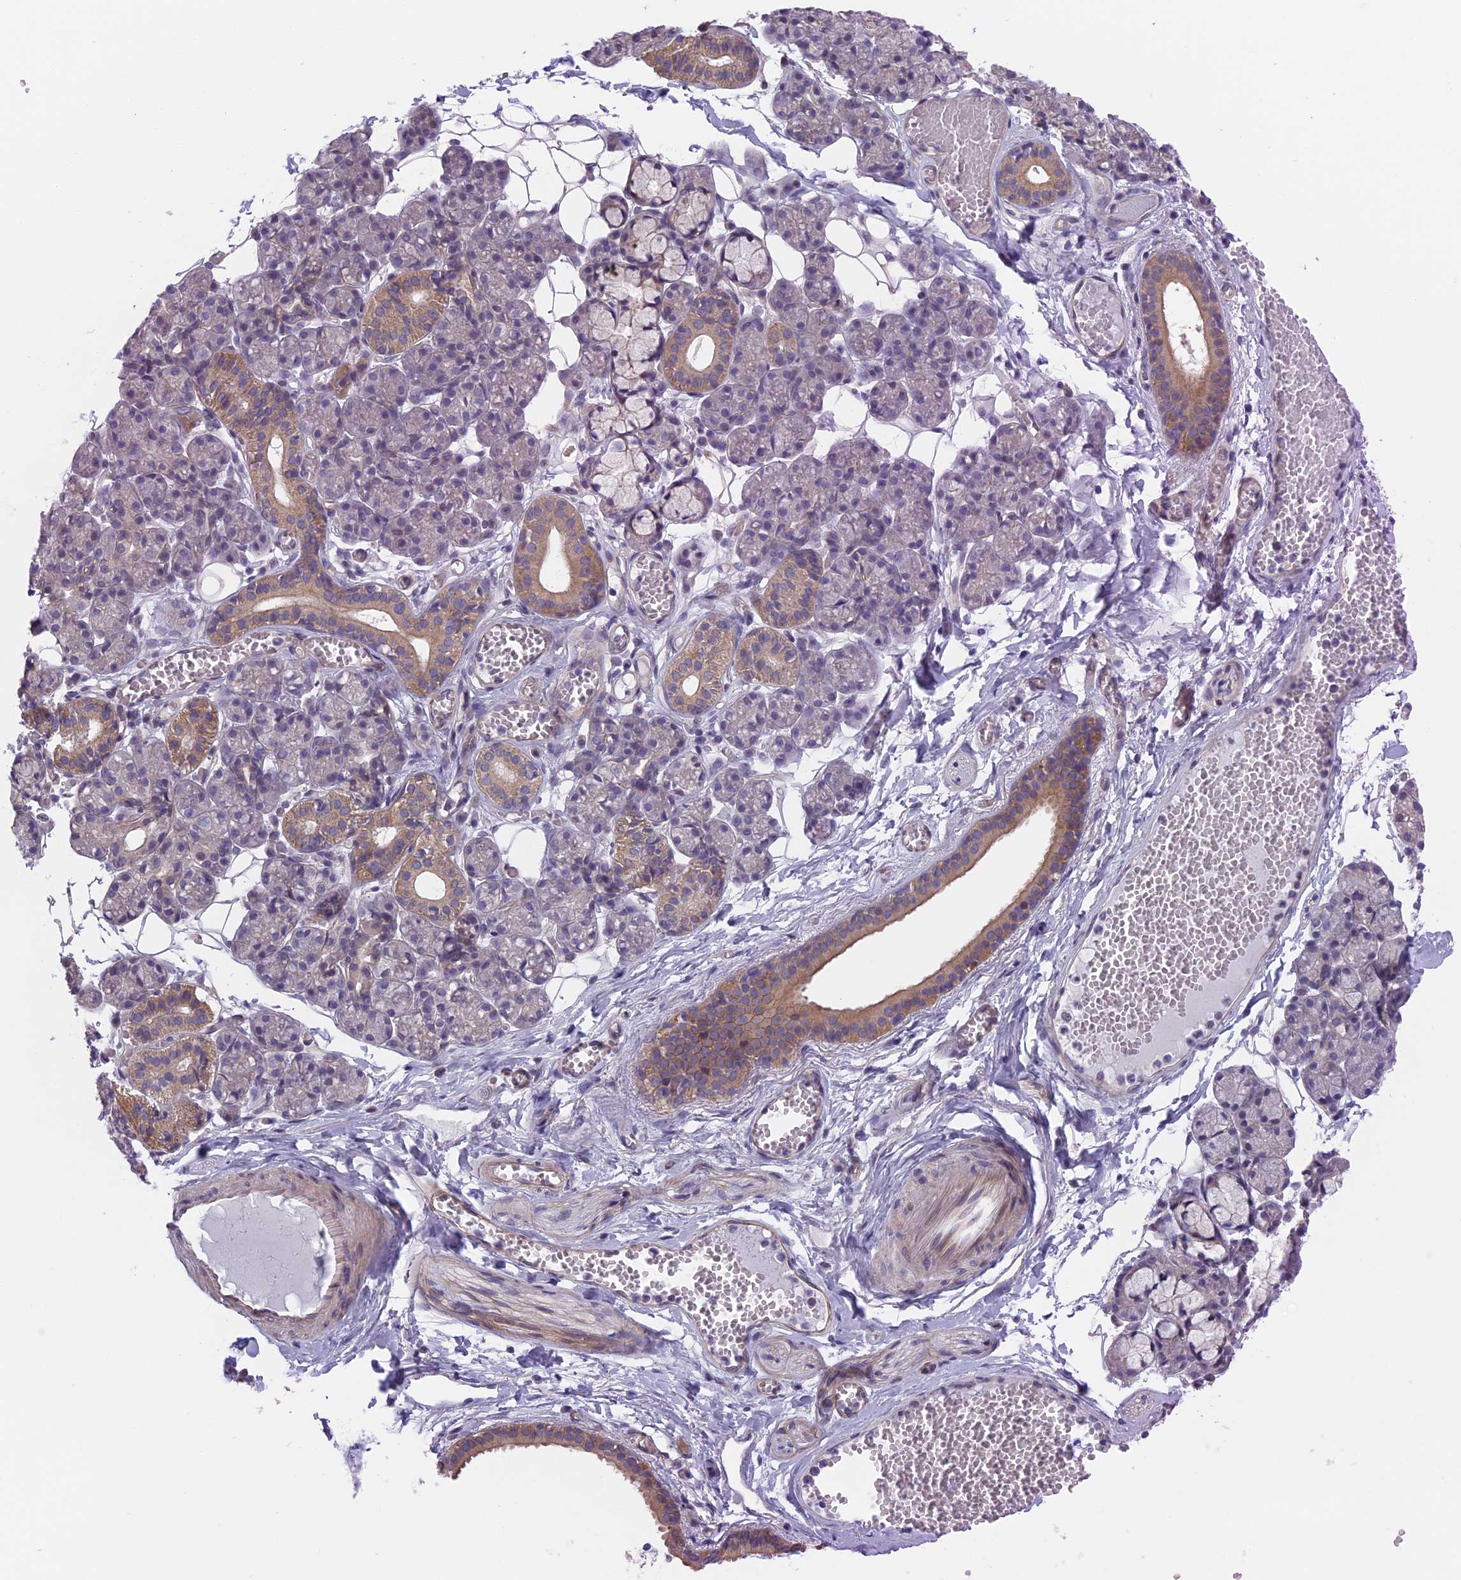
{"staining": {"intensity": "moderate", "quantity": "<25%", "location": "cytoplasmic/membranous"}, "tissue": "salivary gland", "cell_type": "Glandular cells", "image_type": "normal", "snomed": [{"axis": "morphology", "description": "Normal tissue, NOS"}, {"axis": "topography", "description": "Salivary gland"}], "caption": "Moderate cytoplasmic/membranous expression is appreciated in approximately <25% of glandular cells in benign salivary gland.", "gene": "CNOT6L", "patient": {"sex": "male", "age": 63}}